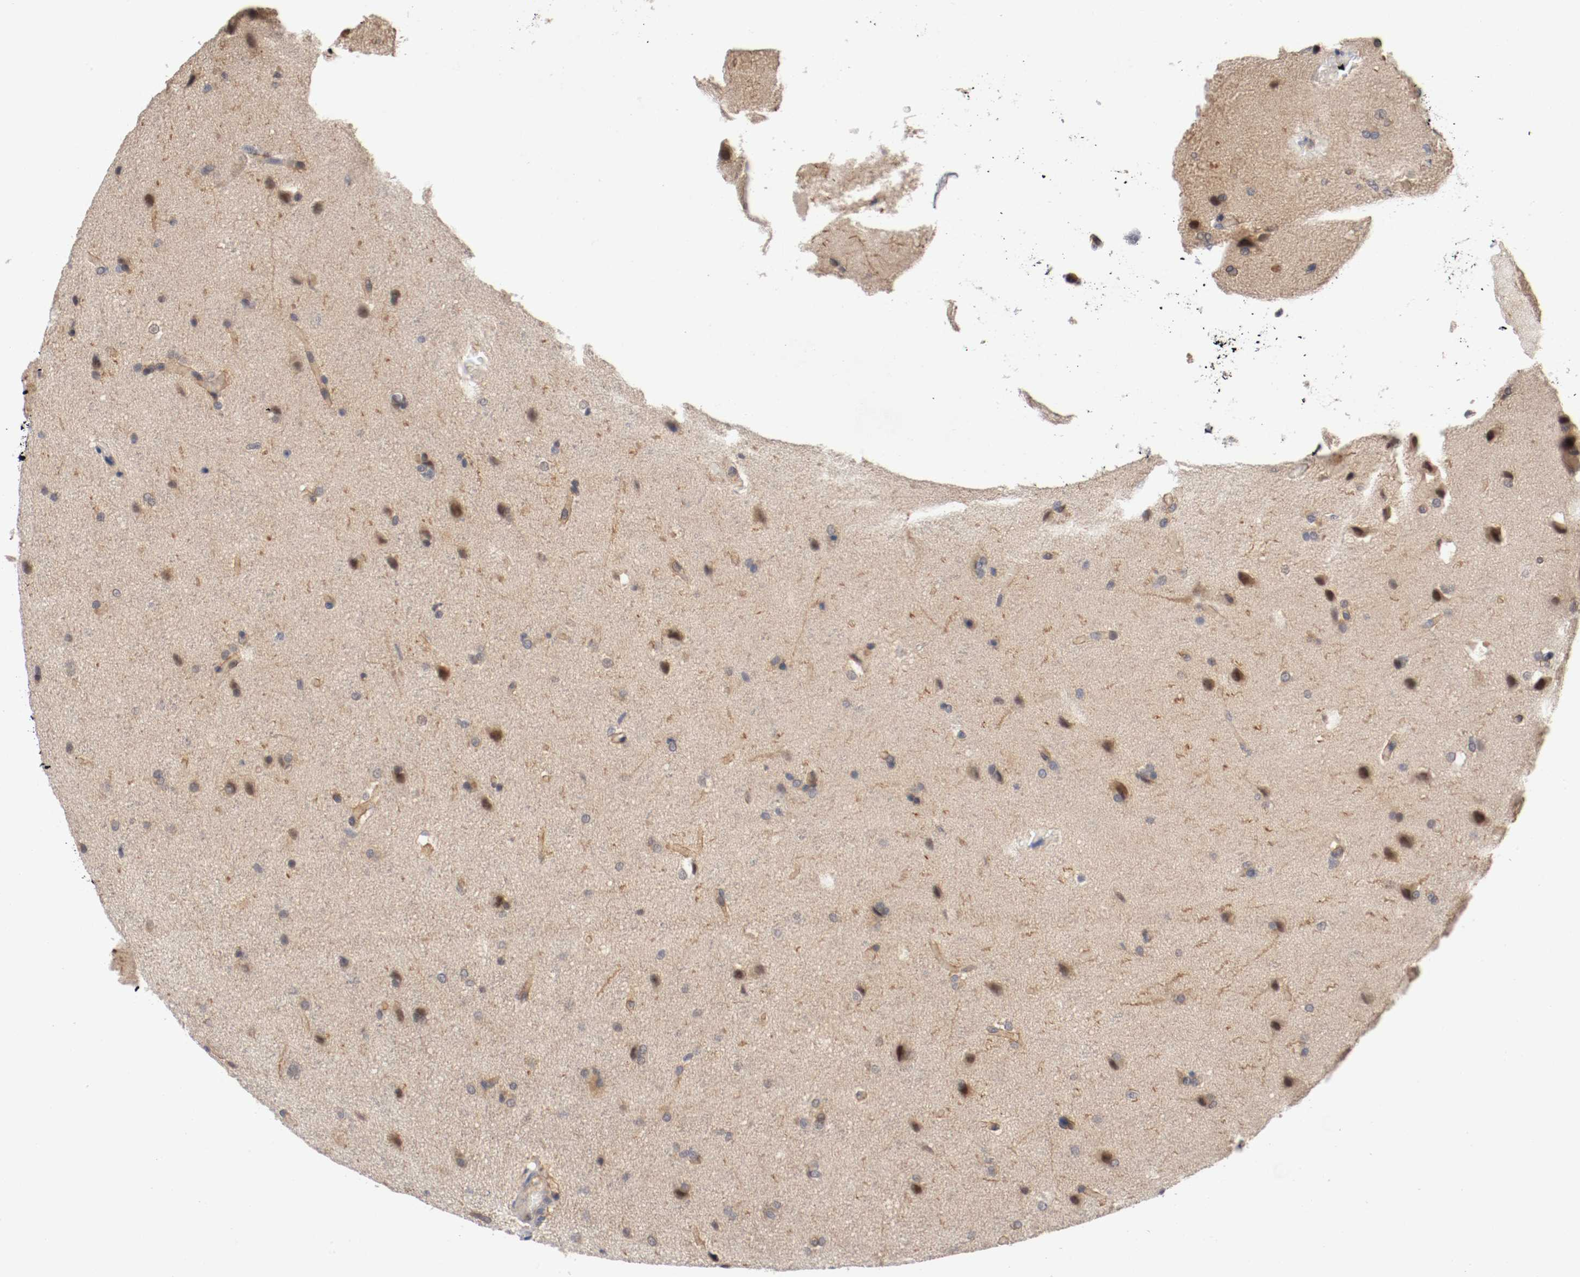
{"staining": {"intensity": "weak", "quantity": "<25%", "location": "cytoplasmic/membranous"}, "tissue": "glioma", "cell_type": "Tumor cells", "image_type": "cancer", "snomed": [{"axis": "morphology", "description": "Glioma, malignant, Low grade"}, {"axis": "topography", "description": "Cerebral cortex"}], "caption": "Immunohistochemical staining of human glioma displays no significant staining in tumor cells. Brightfield microscopy of IHC stained with DAB (brown) and hematoxylin (blue), captured at high magnification.", "gene": "RBM23", "patient": {"sex": "female", "age": 47}}